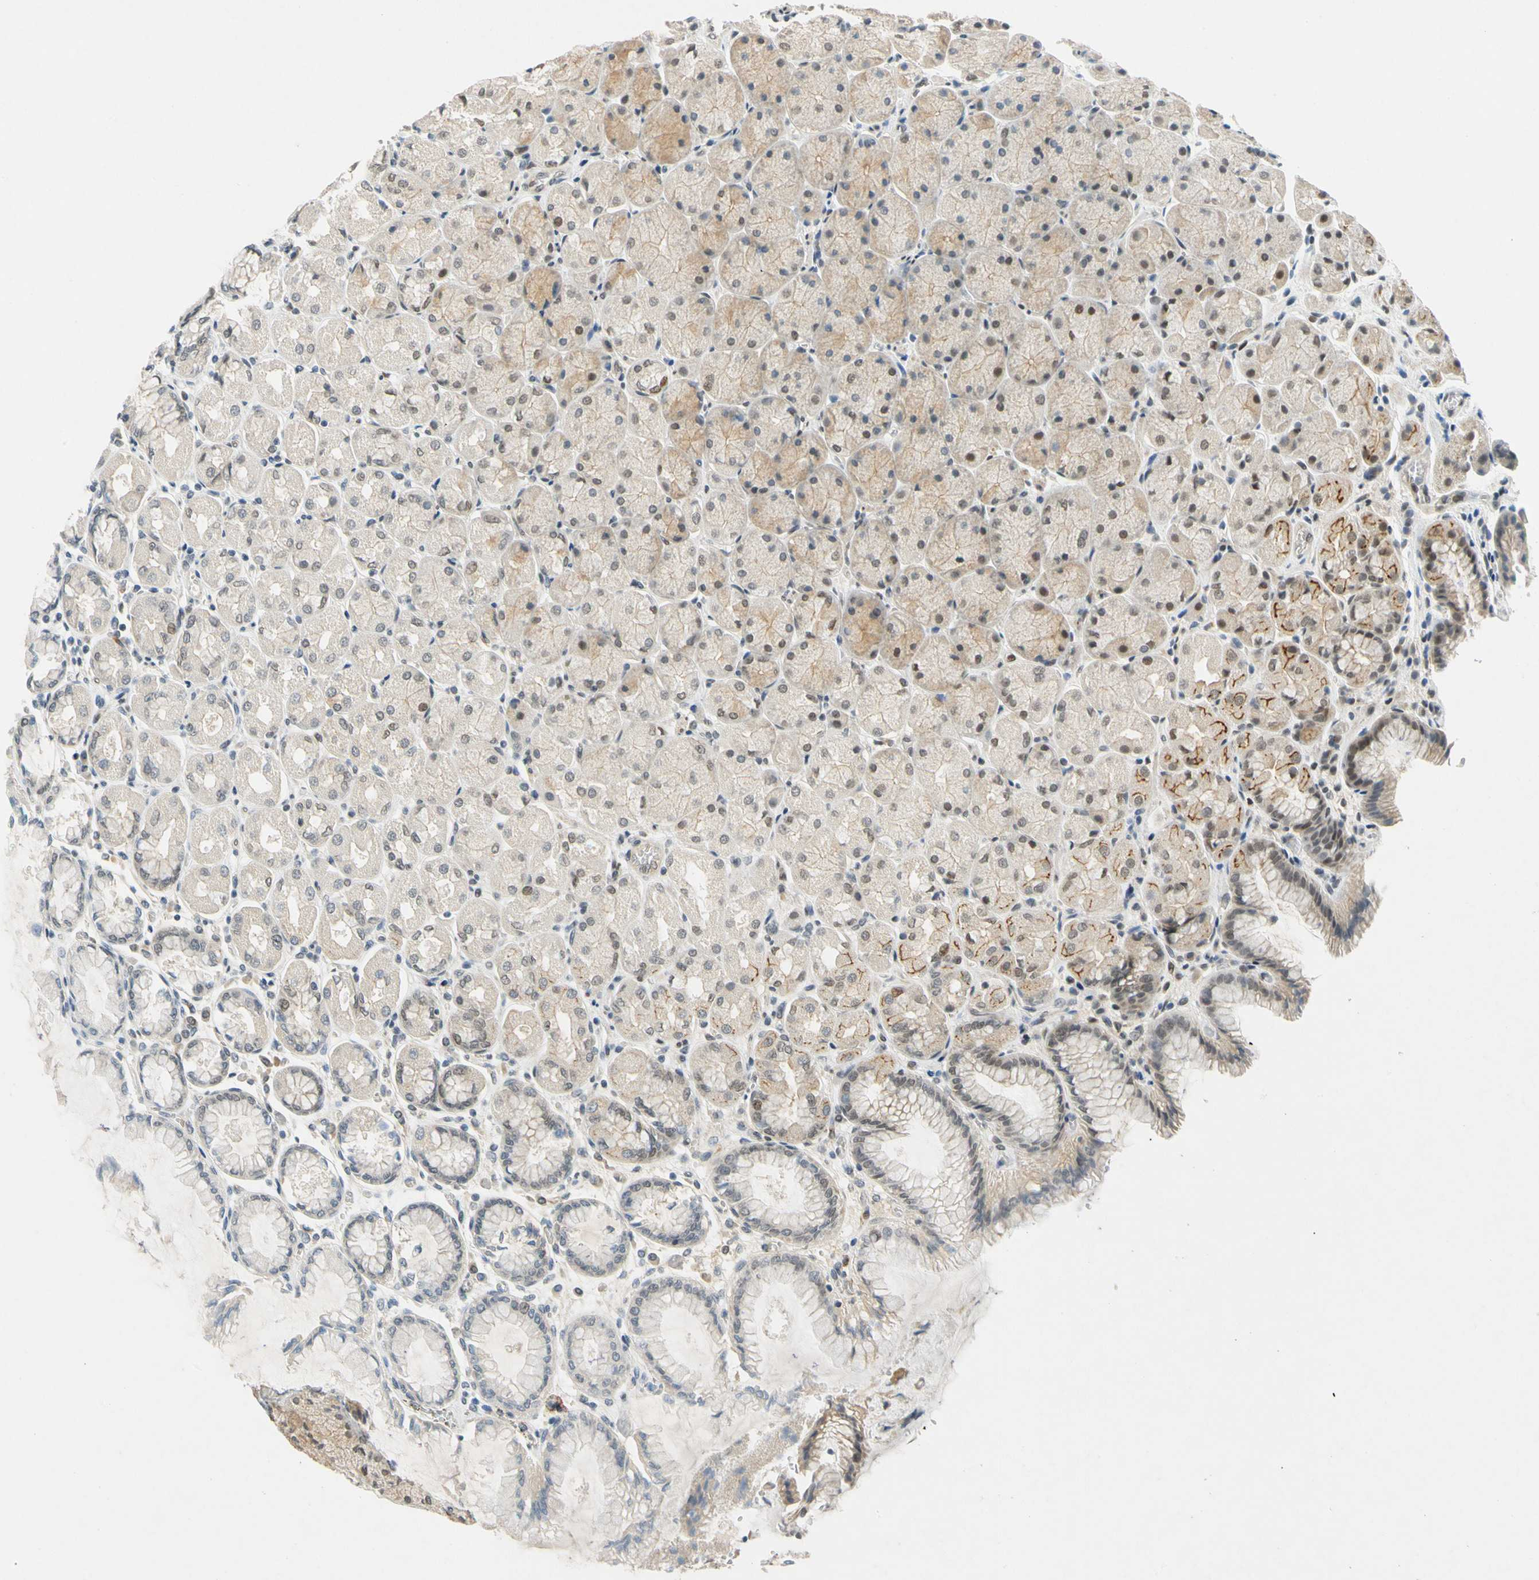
{"staining": {"intensity": "moderate", "quantity": ">75%", "location": "cytoplasmic/membranous,nuclear"}, "tissue": "stomach", "cell_type": "Glandular cells", "image_type": "normal", "snomed": [{"axis": "morphology", "description": "Normal tissue, NOS"}, {"axis": "topography", "description": "Stomach, upper"}], "caption": "The image demonstrates immunohistochemical staining of normal stomach. There is moderate cytoplasmic/membranous,nuclear staining is appreciated in approximately >75% of glandular cells. The staining is performed using DAB (3,3'-diaminobenzidine) brown chromogen to label protein expression. The nuclei are counter-stained blue using hematoxylin.", "gene": "POGZ", "patient": {"sex": "female", "age": 56}}